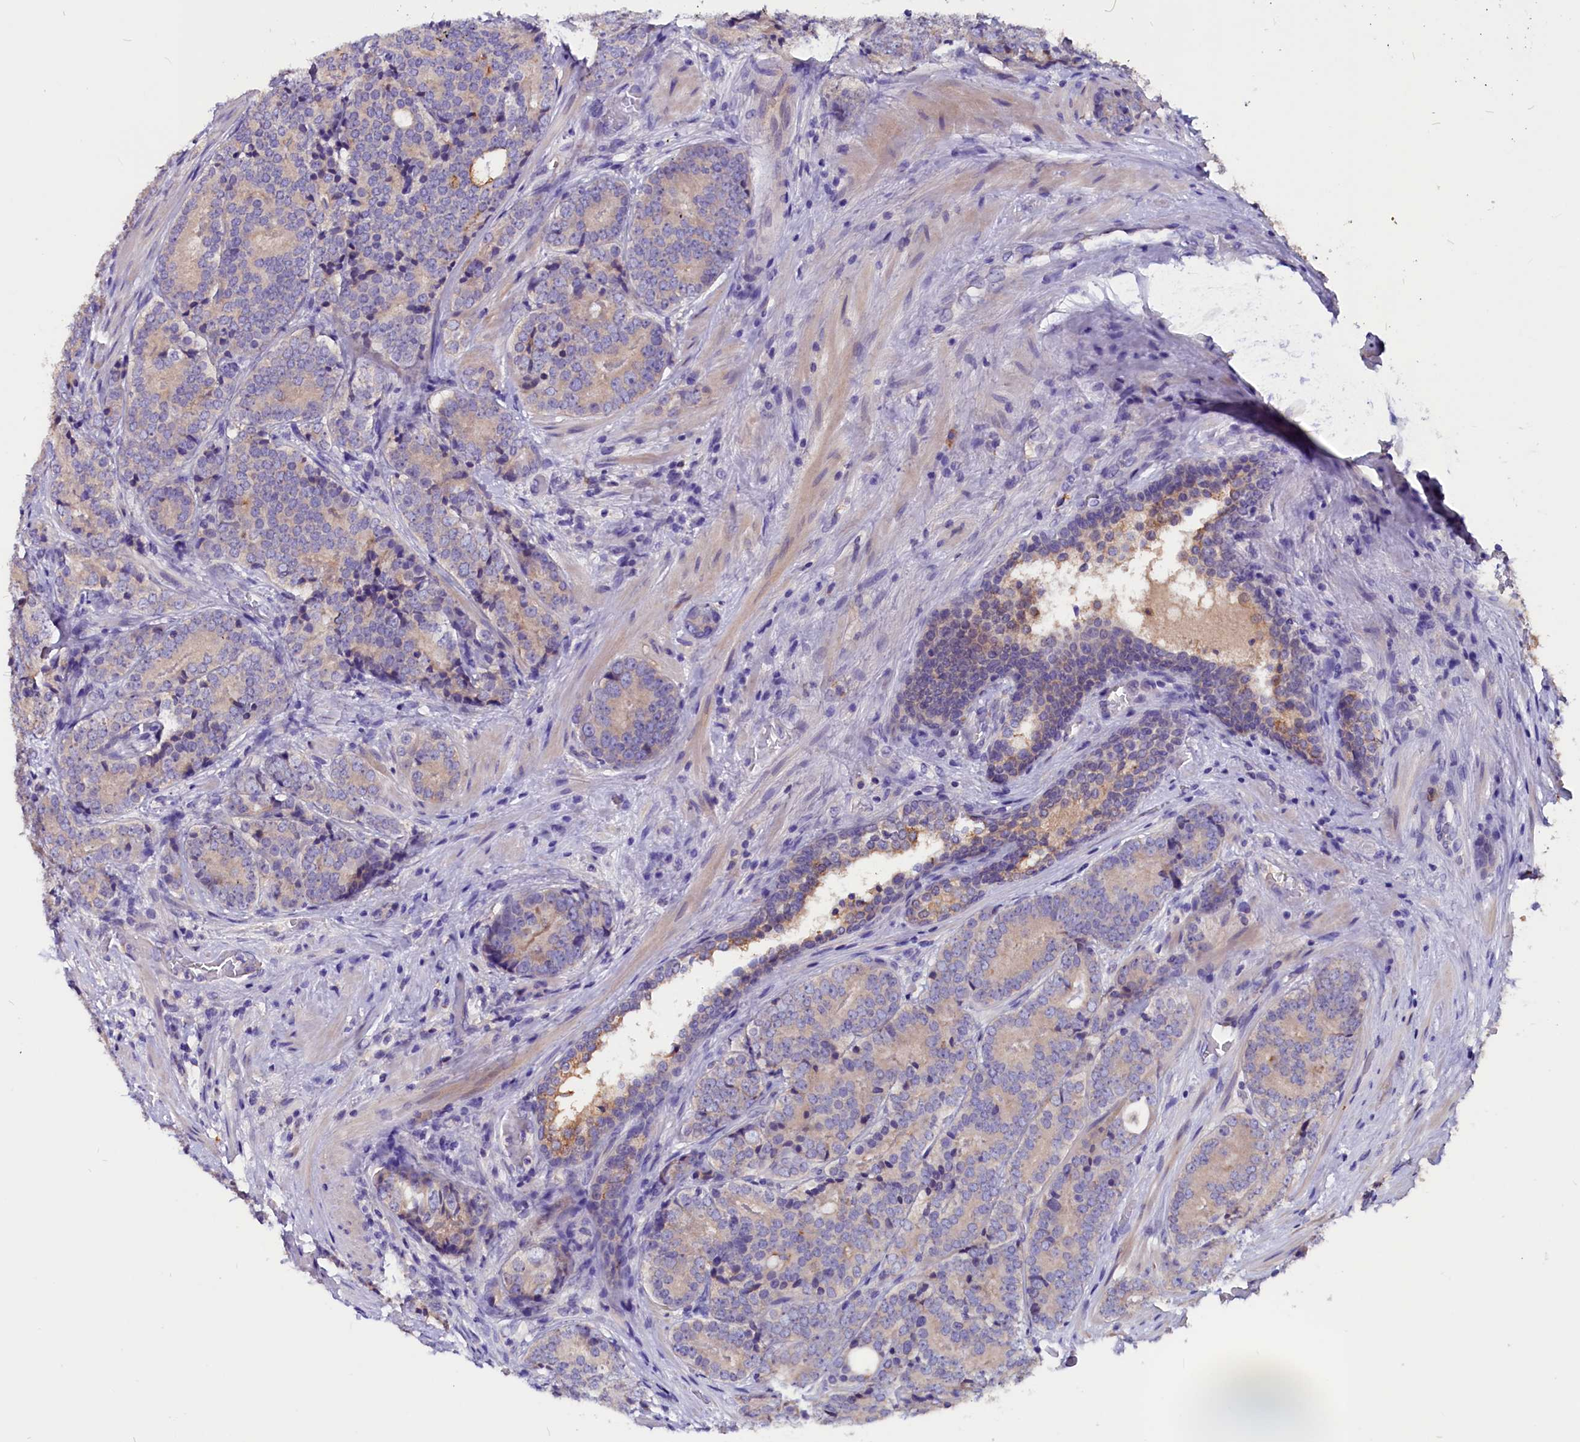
{"staining": {"intensity": "weak", "quantity": "<25%", "location": "cytoplasmic/membranous"}, "tissue": "prostate cancer", "cell_type": "Tumor cells", "image_type": "cancer", "snomed": [{"axis": "morphology", "description": "Adenocarcinoma, High grade"}, {"axis": "topography", "description": "Prostate"}], "caption": "High-grade adenocarcinoma (prostate) stained for a protein using immunohistochemistry demonstrates no positivity tumor cells.", "gene": "CCBE1", "patient": {"sex": "male", "age": 56}}